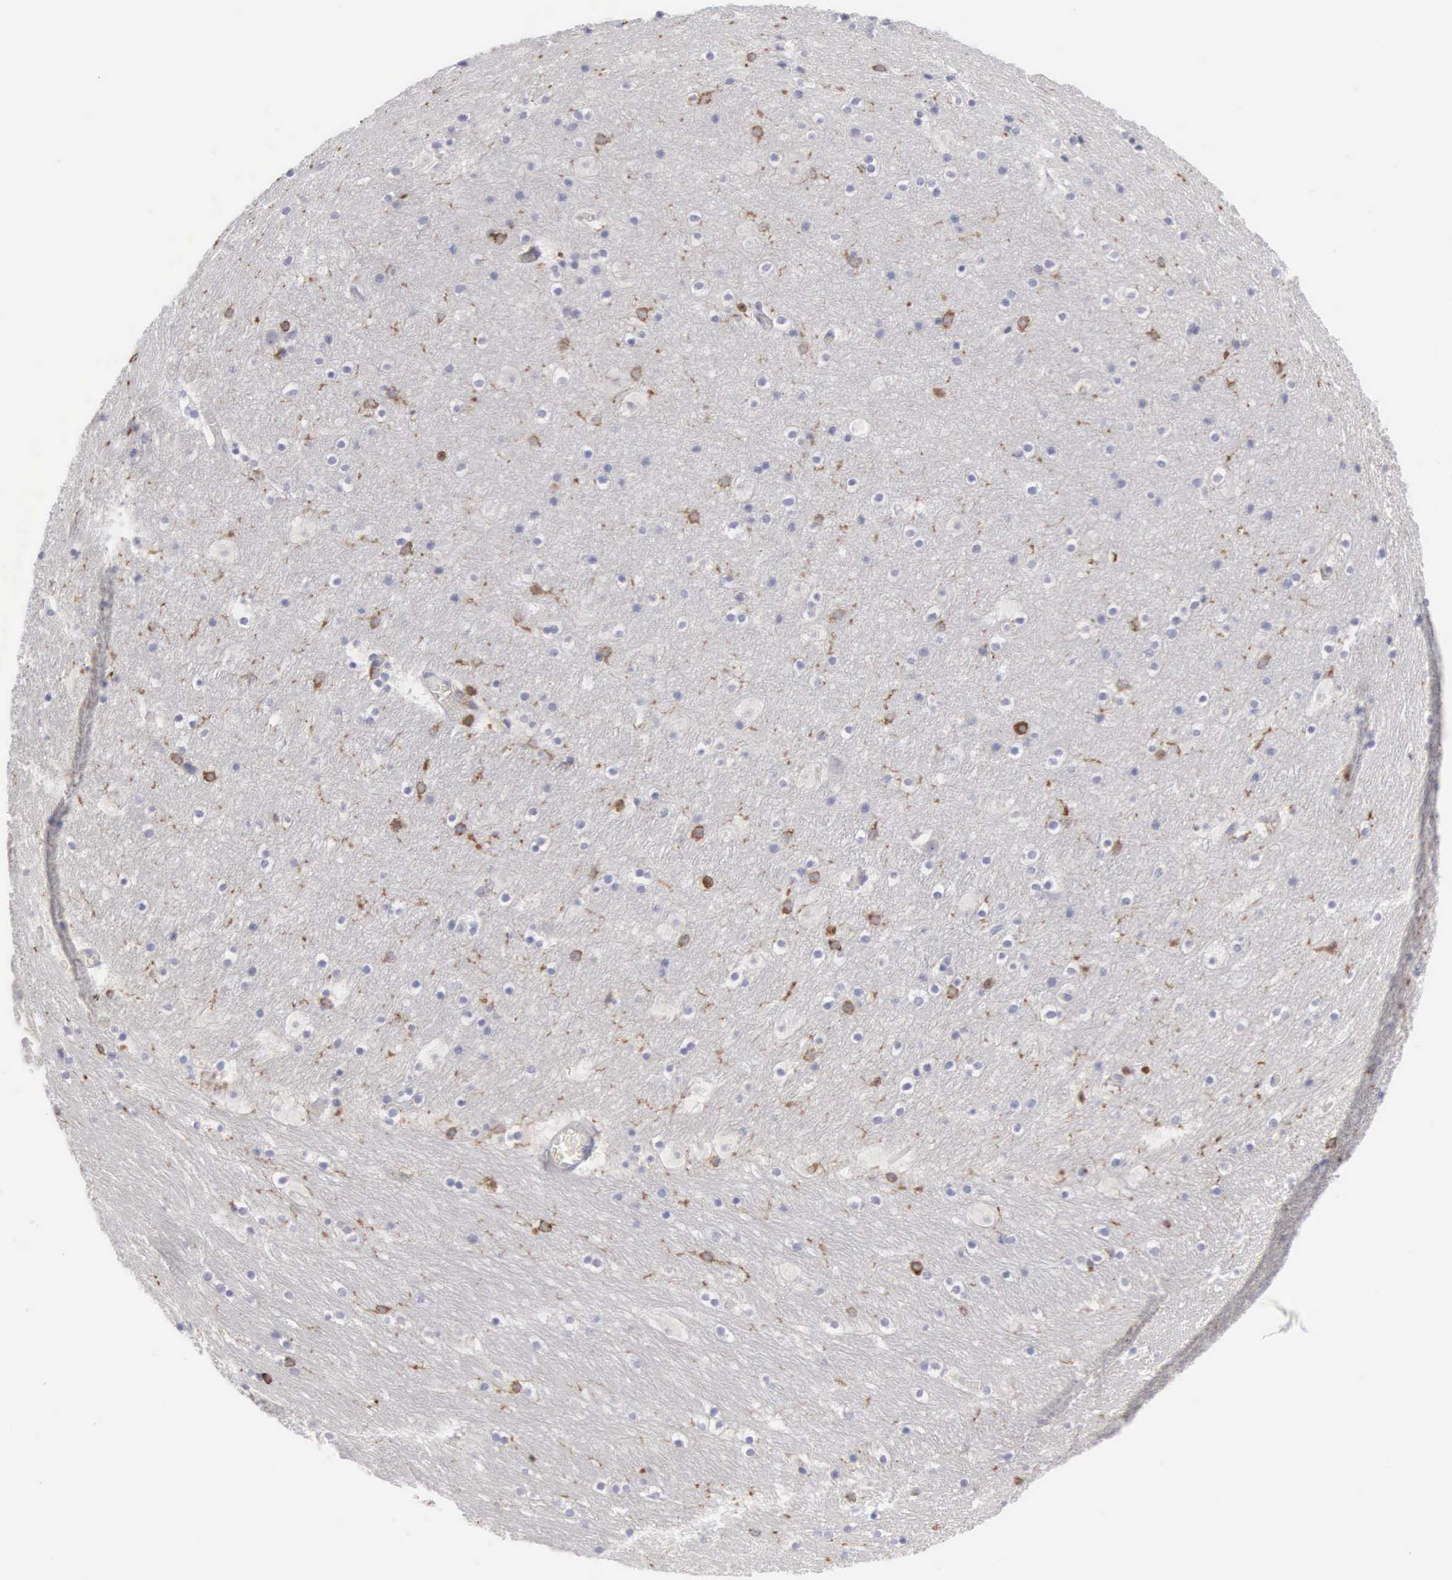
{"staining": {"intensity": "strong", "quantity": "<25%", "location": "cytoplasmic/membranous"}, "tissue": "hippocampus", "cell_type": "Glial cells", "image_type": "normal", "snomed": [{"axis": "morphology", "description": "Normal tissue, NOS"}, {"axis": "topography", "description": "Hippocampus"}], "caption": "Hippocampus stained with immunohistochemistry exhibits strong cytoplasmic/membranous positivity in about <25% of glial cells. Nuclei are stained in blue.", "gene": "ENSG00000285304", "patient": {"sex": "male", "age": 45}}